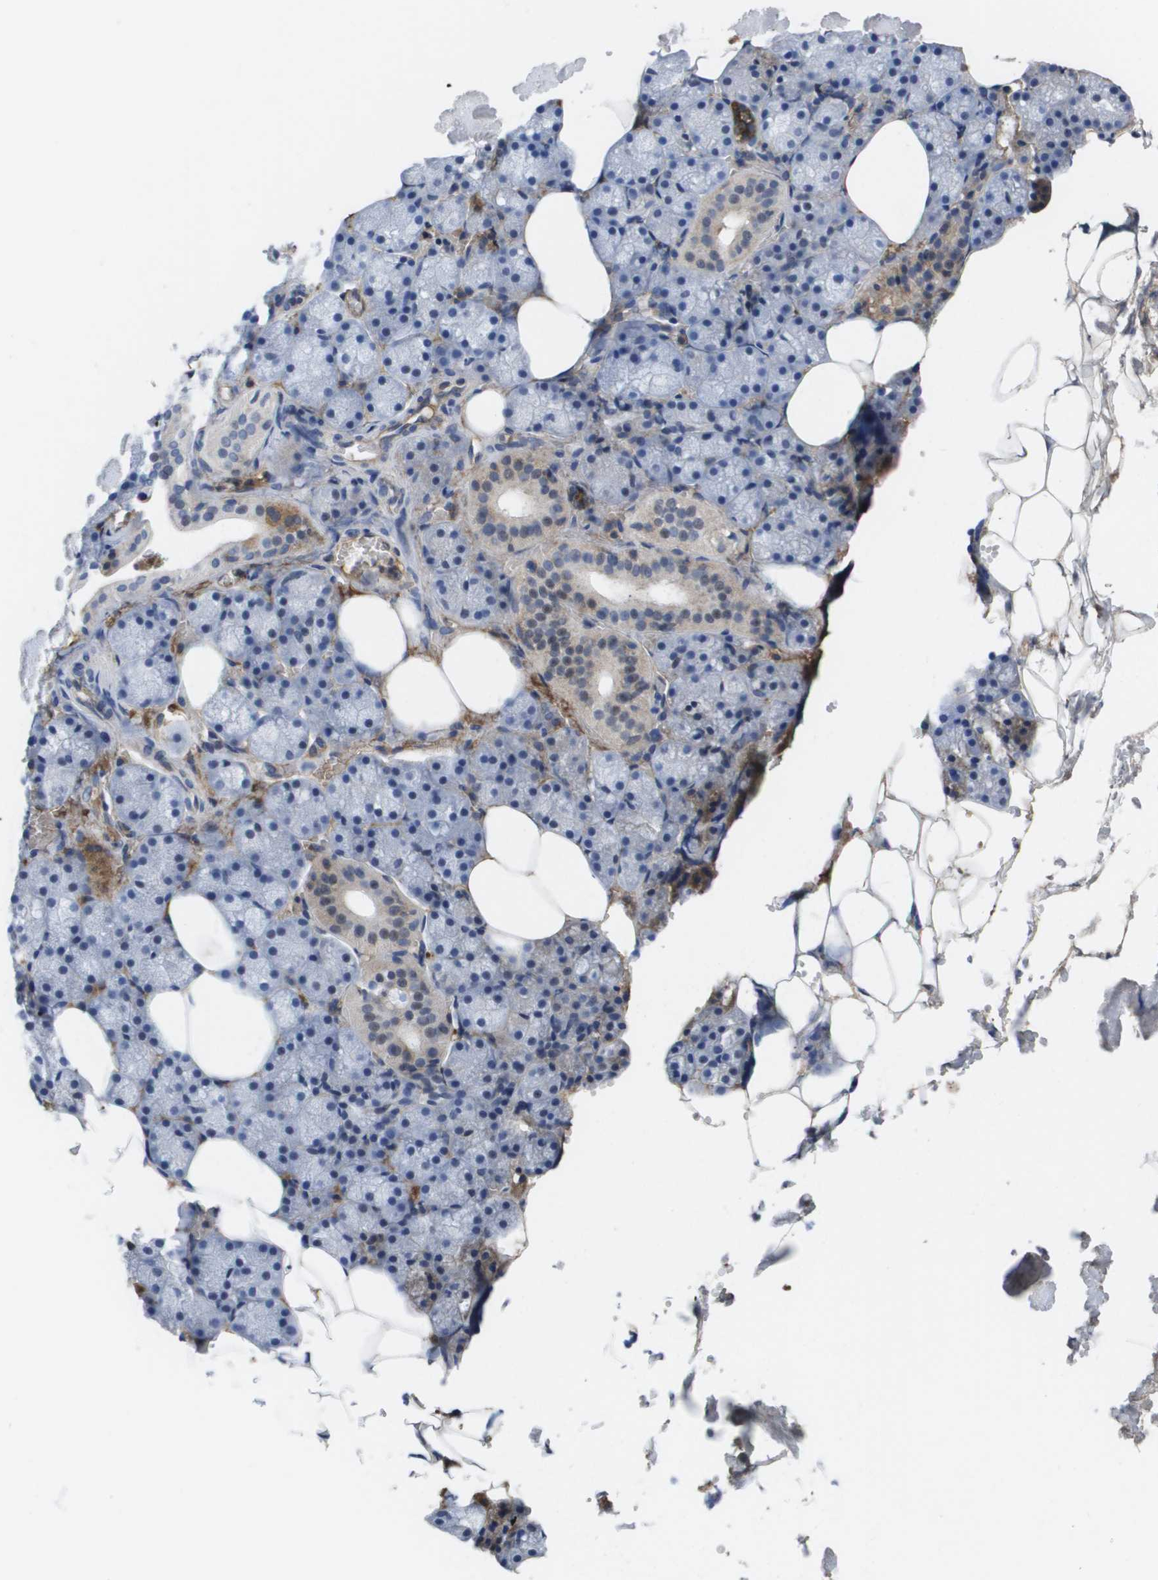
{"staining": {"intensity": "moderate", "quantity": "25%-75%", "location": "cytoplasmic/membranous"}, "tissue": "salivary gland", "cell_type": "Glandular cells", "image_type": "normal", "snomed": [{"axis": "morphology", "description": "Normal tissue, NOS"}, {"axis": "topography", "description": "Salivary gland"}], "caption": "The micrograph displays staining of unremarkable salivary gland, revealing moderate cytoplasmic/membranous protein expression (brown color) within glandular cells.", "gene": "SERPINC1", "patient": {"sex": "male", "age": 62}}